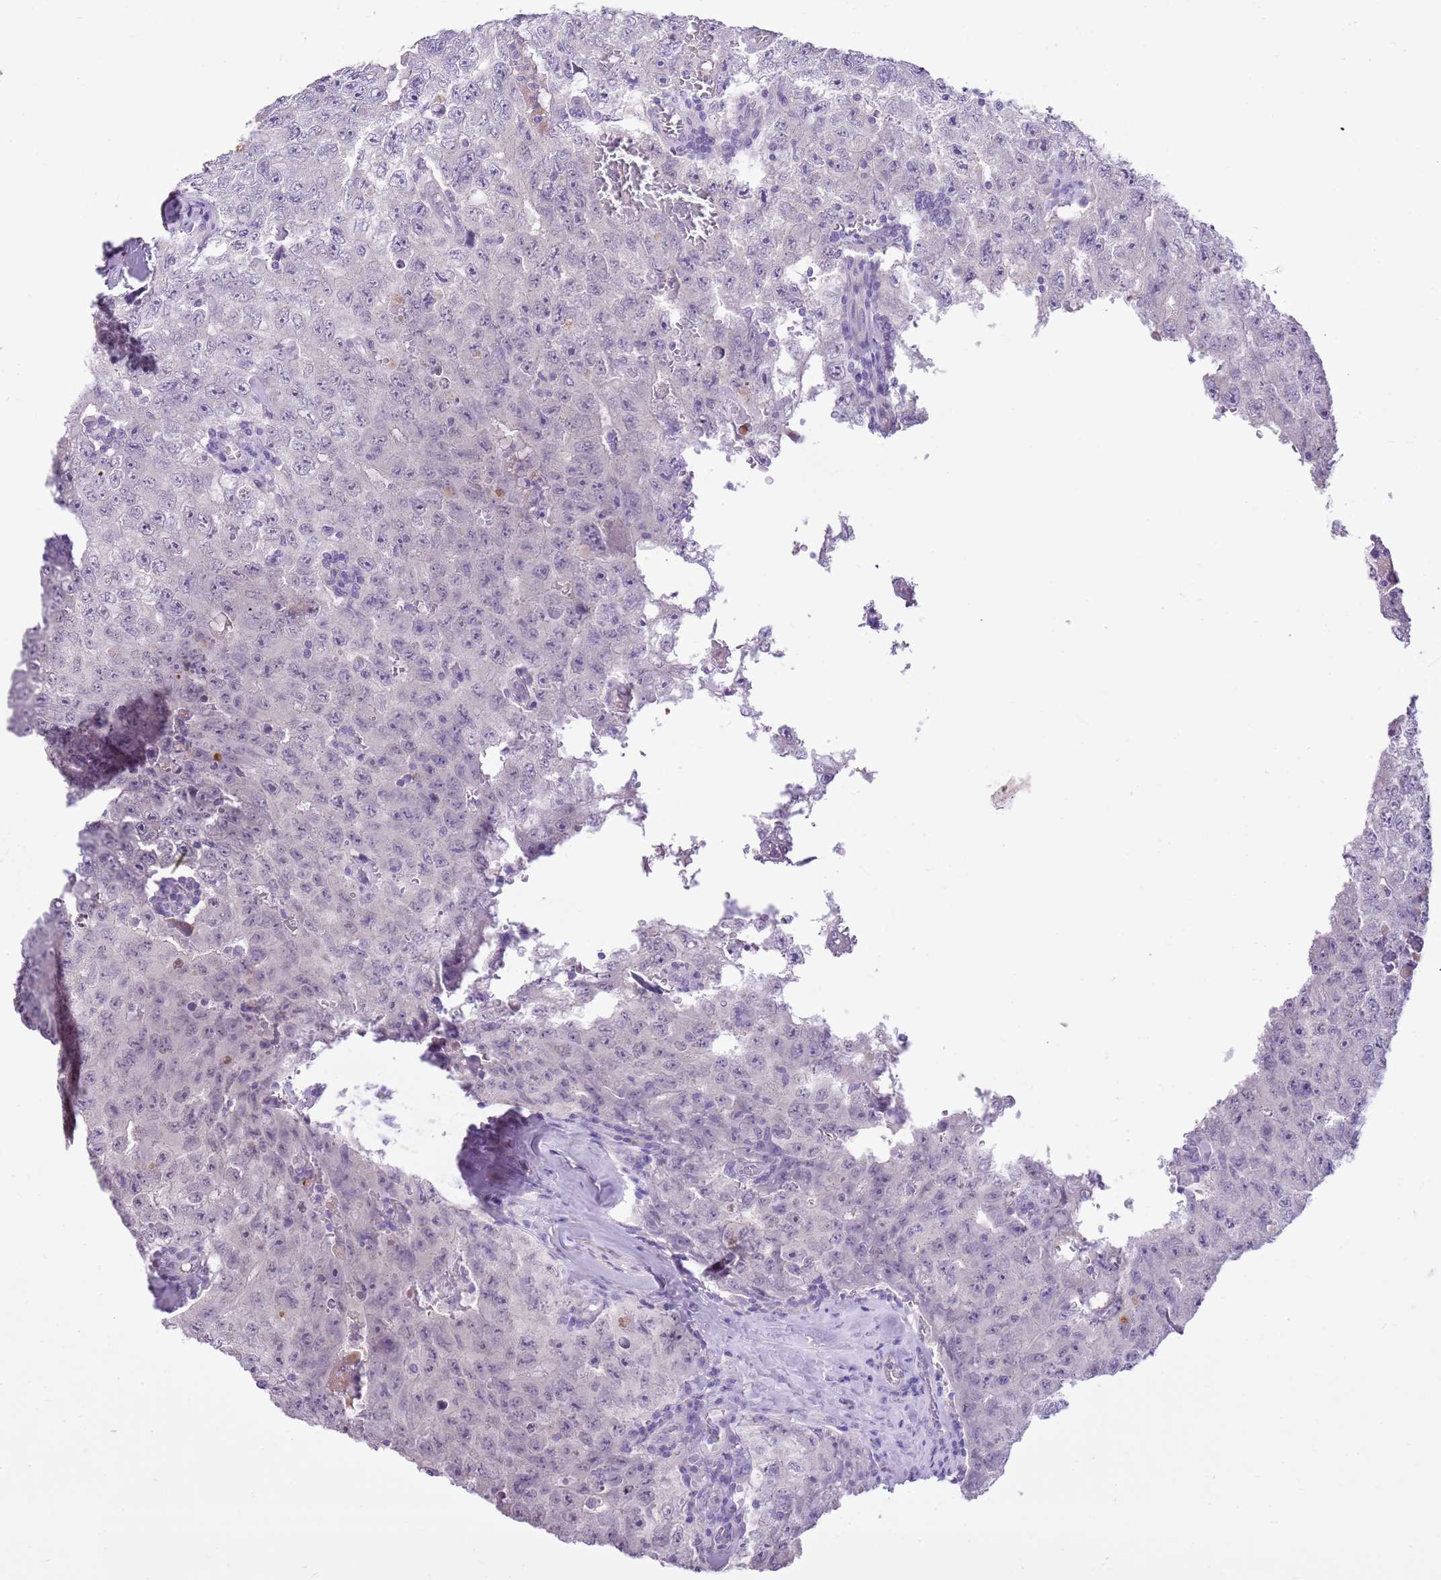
{"staining": {"intensity": "negative", "quantity": "none", "location": "none"}, "tissue": "testis cancer", "cell_type": "Tumor cells", "image_type": "cancer", "snomed": [{"axis": "morphology", "description": "Carcinoma, Embryonal, NOS"}, {"axis": "topography", "description": "Testis"}], "caption": "A high-resolution photomicrograph shows immunohistochemistry (IHC) staining of testis cancer (embryonal carcinoma), which reveals no significant expression in tumor cells. Nuclei are stained in blue.", "gene": "XPO7", "patient": {"sex": "male", "age": 17}}